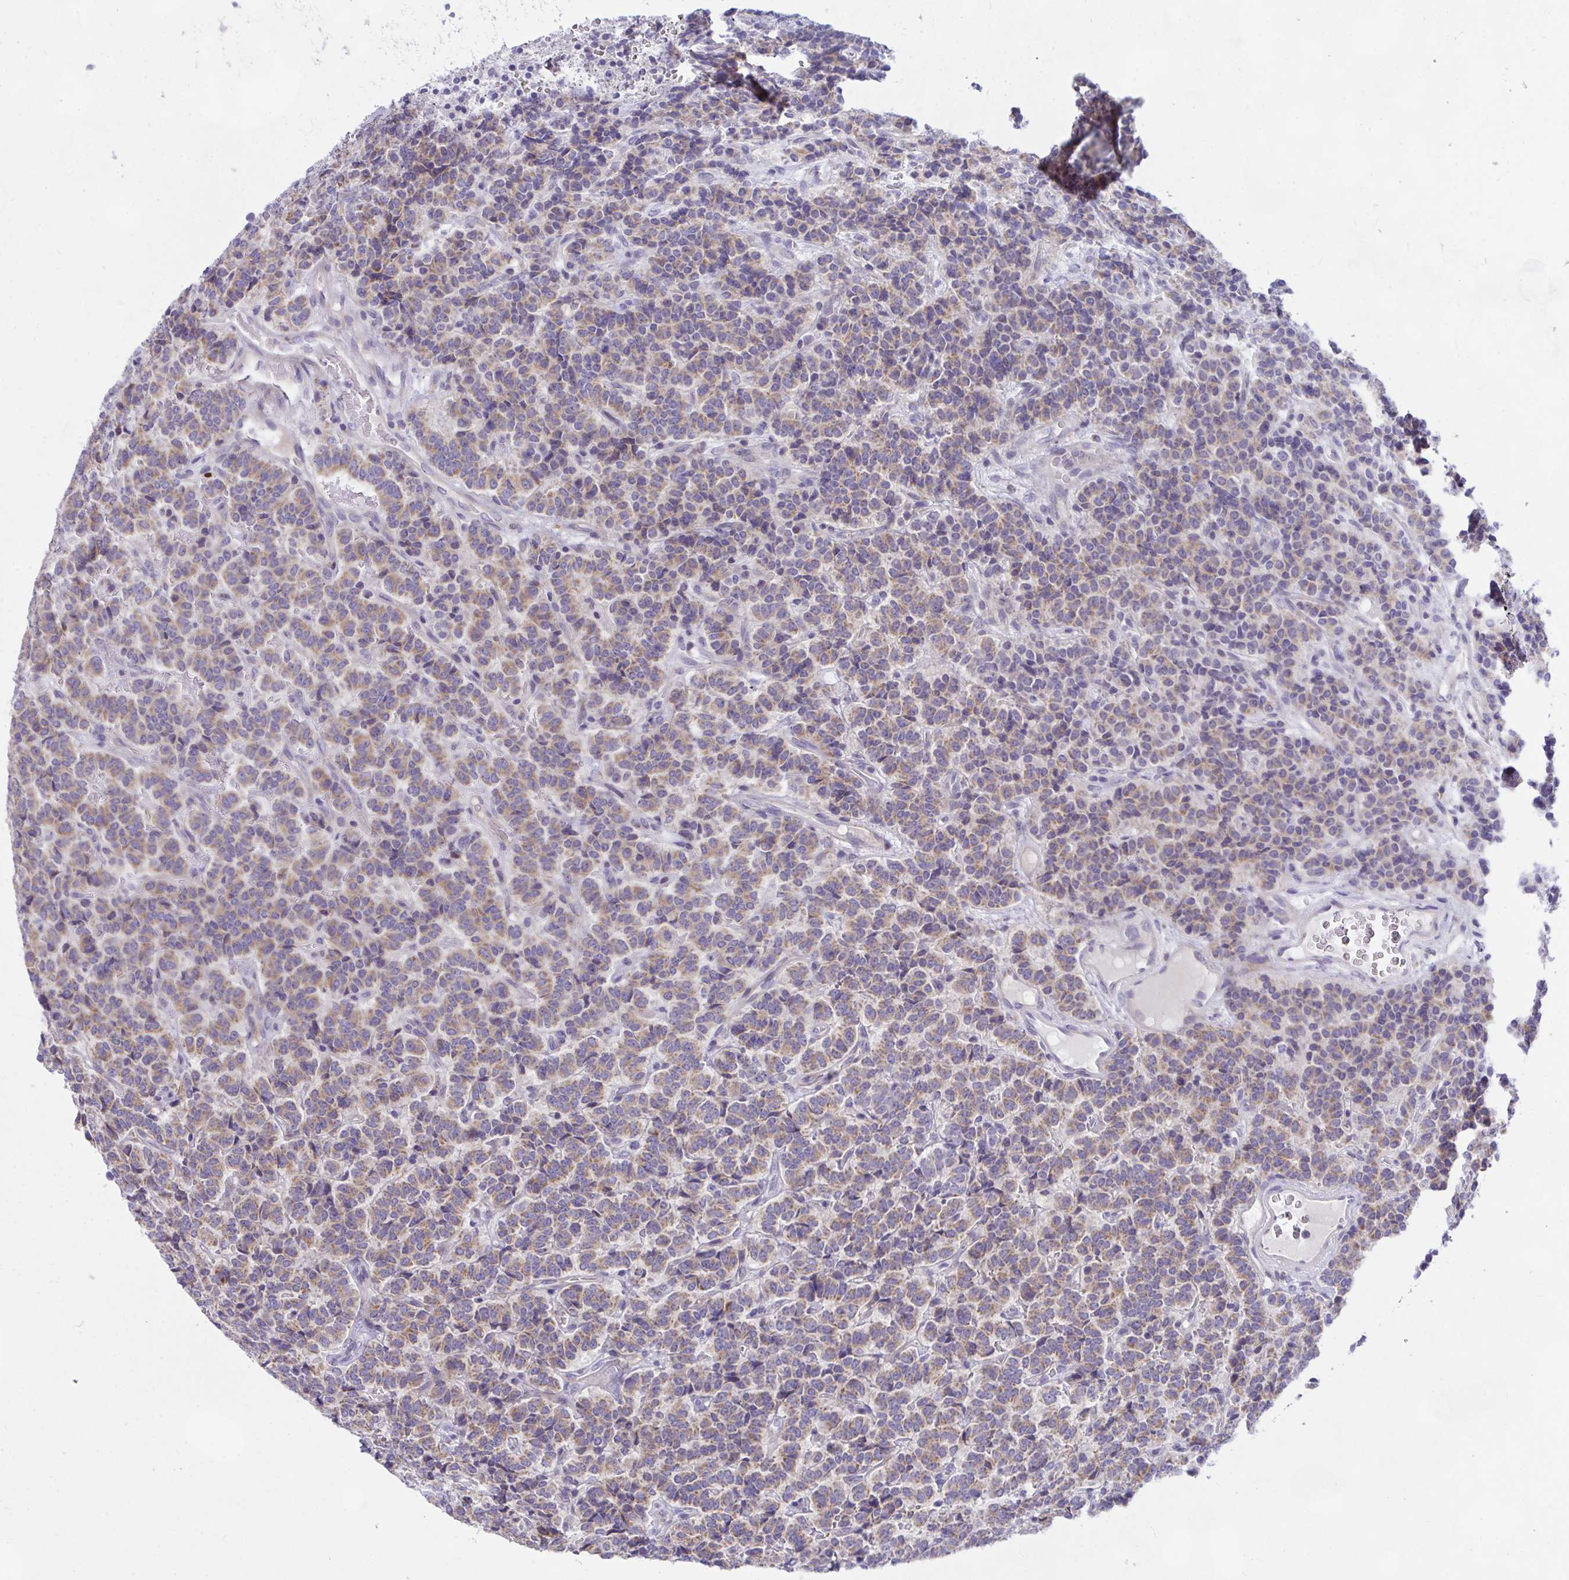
{"staining": {"intensity": "weak", "quantity": ">75%", "location": "cytoplasmic/membranous"}, "tissue": "carcinoid", "cell_type": "Tumor cells", "image_type": "cancer", "snomed": [{"axis": "morphology", "description": "Carcinoid, malignant, NOS"}, {"axis": "topography", "description": "Pancreas"}], "caption": "Brown immunohistochemical staining in carcinoid exhibits weak cytoplasmic/membranous expression in approximately >75% of tumor cells.", "gene": "CEP63", "patient": {"sex": "male", "age": 36}}